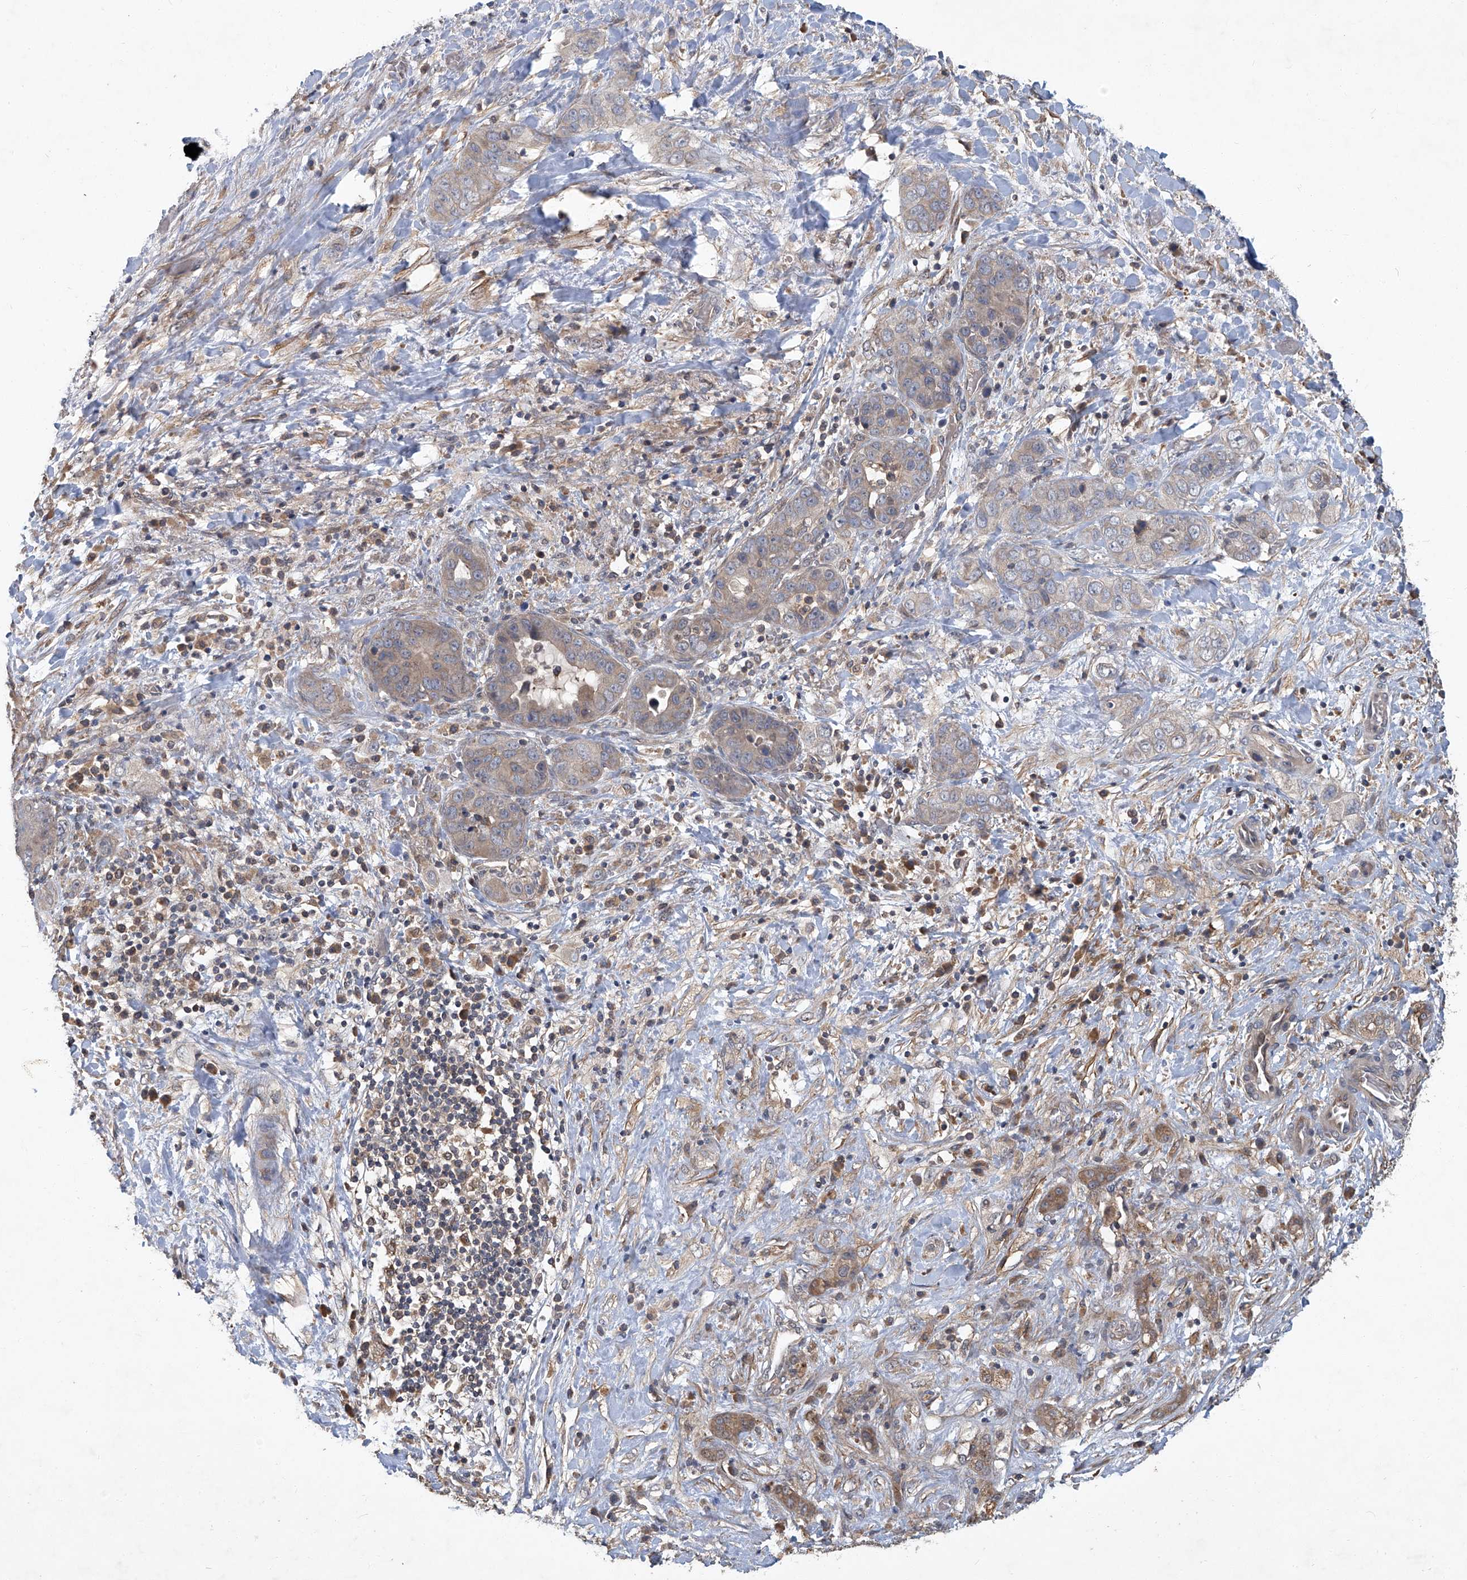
{"staining": {"intensity": "moderate", "quantity": "<25%", "location": "cytoplasmic/membranous"}, "tissue": "liver cancer", "cell_type": "Tumor cells", "image_type": "cancer", "snomed": [{"axis": "morphology", "description": "Cholangiocarcinoma"}, {"axis": "topography", "description": "Liver"}], "caption": "Protein staining displays moderate cytoplasmic/membranous staining in approximately <25% of tumor cells in liver cancer (cholangiocarcinoma).", "gene": "ANKRD34A", "patient": {"sex": "female", "age": 52}}